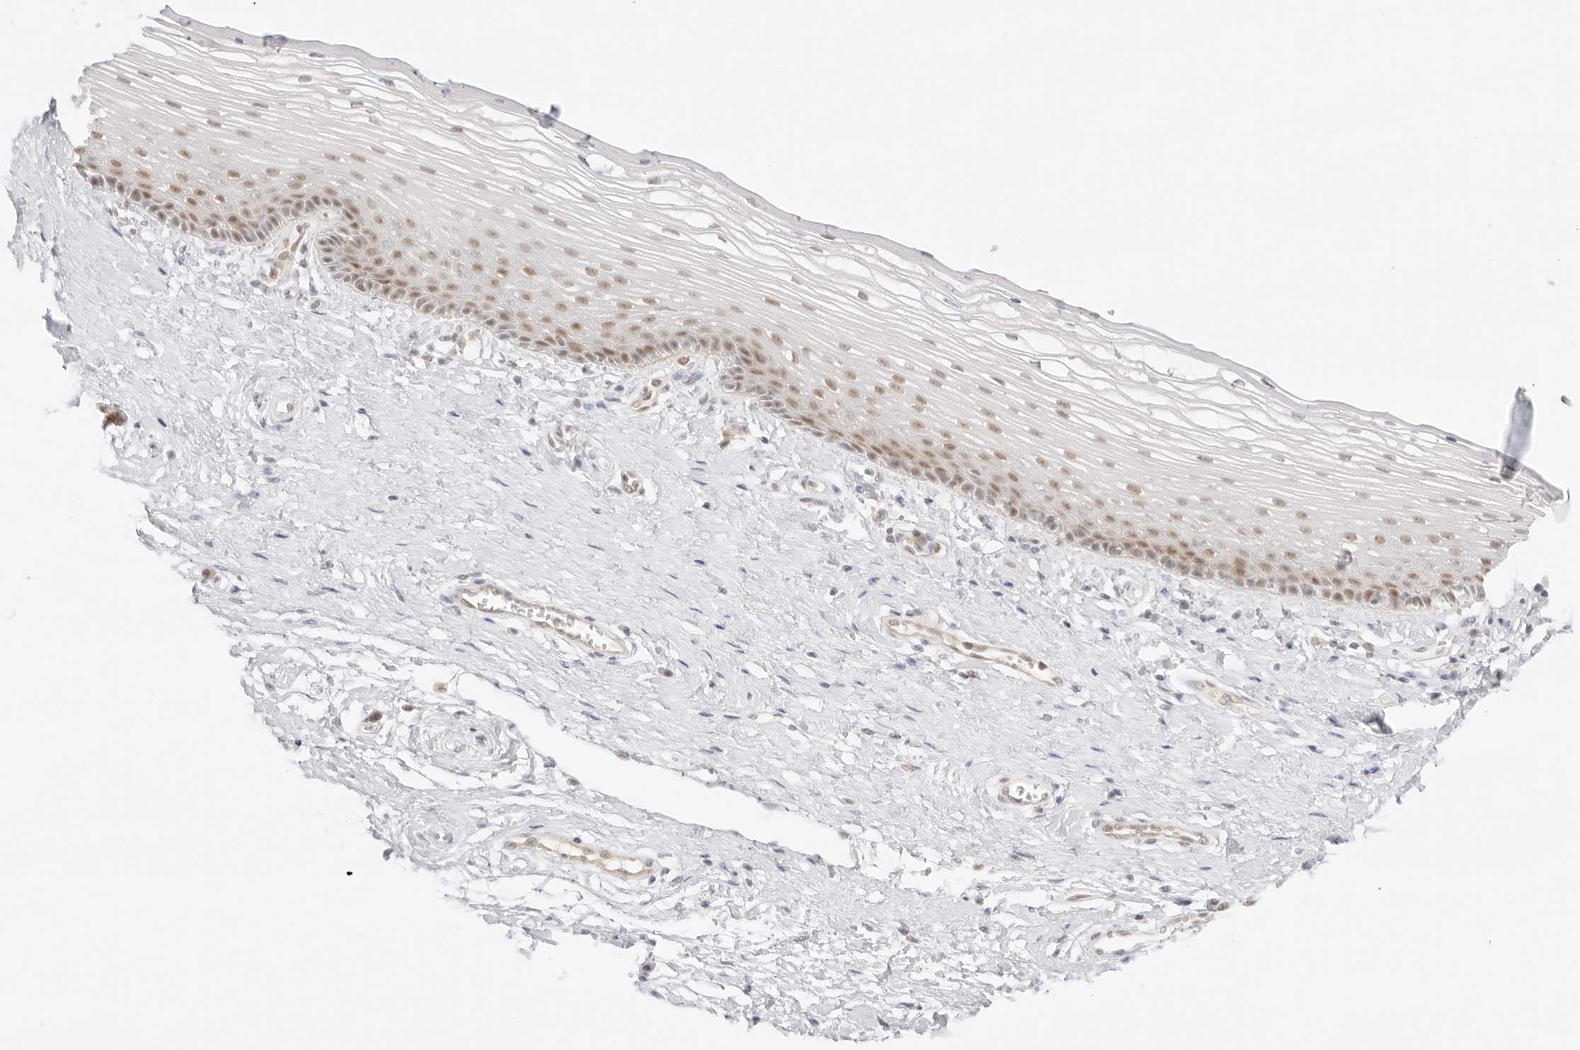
{"staining": {"intensity": "moderate", "quantity": "25%-75%", "location": "nuclear"}, "tissue": "vagina", "cell_type": "Squamous epithelial cells", "image_type": "normal", "snomed": [{"axis": "morphology", "description": "Normal tissue, NOS"}, {"axis": "topography", "description": "Vagina"}], "caption": "Benign vagina shows moderate nuclear positivity in about 25%-75% of squamous epithelial cells.", "gene": "ITGA6", "patient": {"sex": "female", "age": 46}}